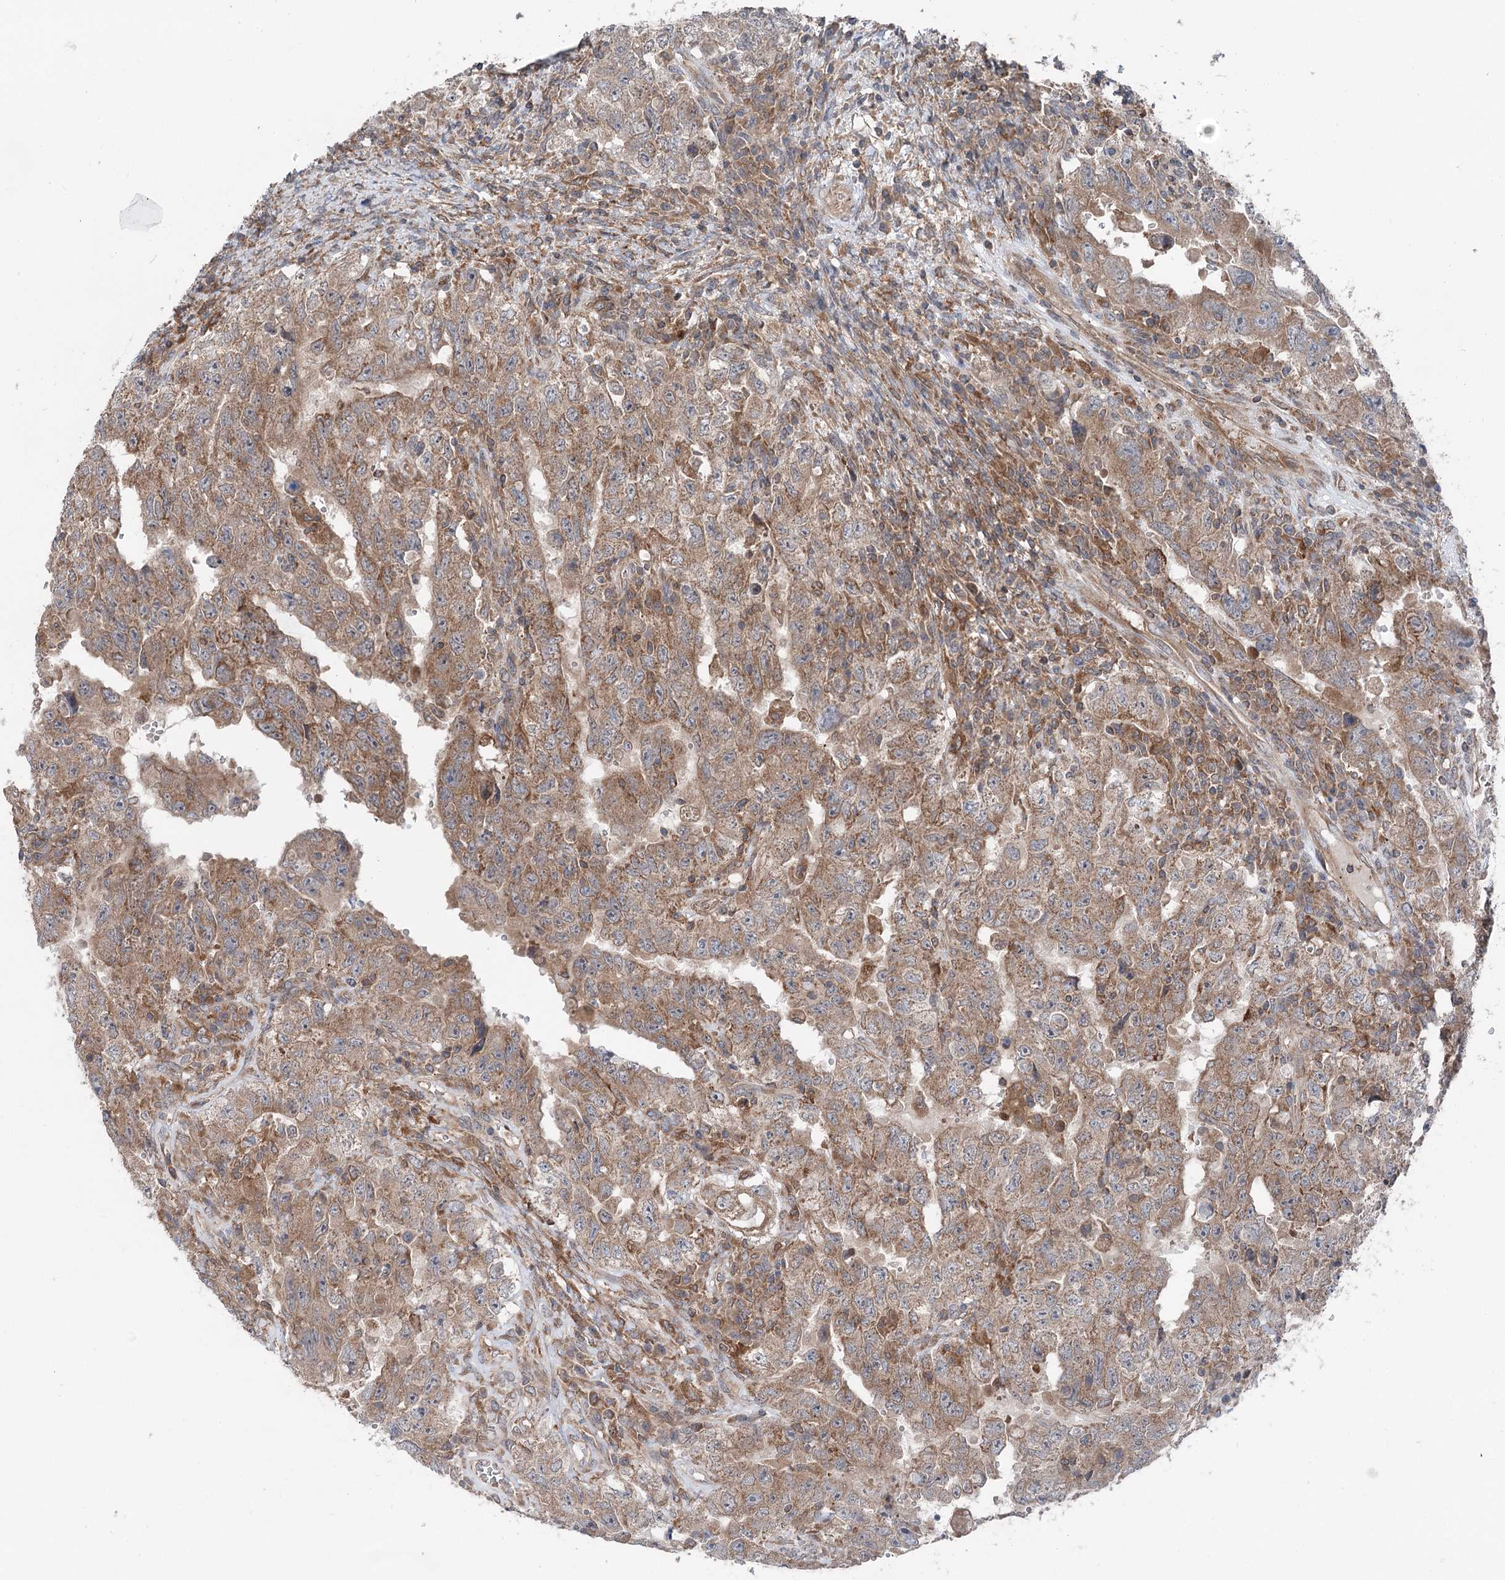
{"staining": {"intensity": "weak", "quantity": ">75%", "location": "cytoplasmic/membranous"}, "tissue": "testis cancer", "cell_type": "Tumor cells", "image_type": "cancer", "snomed": [{"axis": "morphology", "description": "Carcinoma, Embryonal, NOS"}, {"axis": "topography", "description": "Testis"}], "caption": "Immunohistochemical staining of human testis cancer reveals low levels of weak cytoplasmic/membranous protein expression in approximately >75% of tumor cells.", "gene": "PPP1R21", "patient": {"sex": "male", "age": 26}}